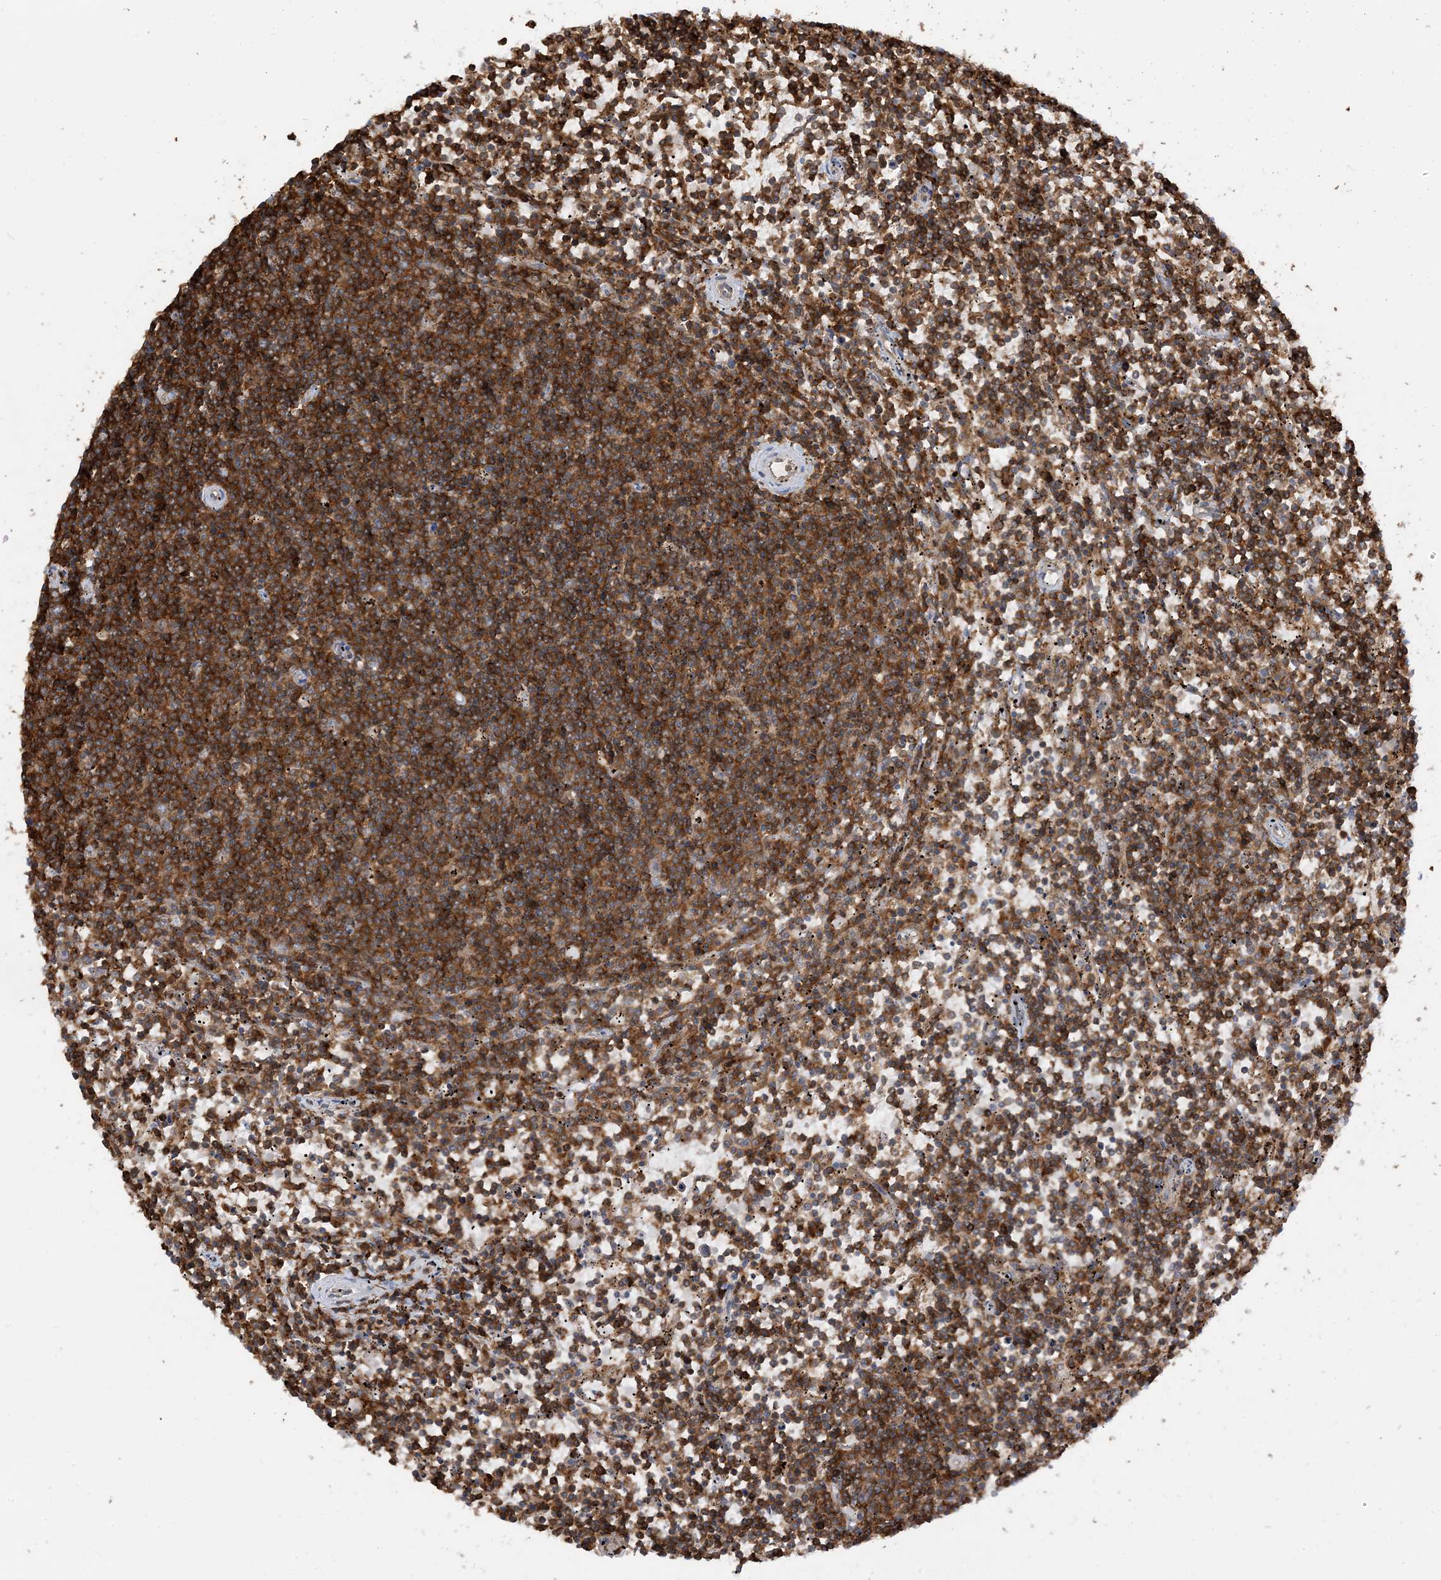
{"staining": {"intensity": "strong", "quantity": ">75%", "location": "cytoplasmic/membranous"}, "tissue": "lymphoma", "cell_type": "Tumor cells", "image_type": "cancer", "snomed": [{"axis": "morphology", "description": "Malignant lymphoma, non-Hodgkin's type, Low grade"}, {"axis": "topography", "description": "Spleen"}], "caption": "Malignant lymphoma, non-Hodgkin's type (low-grade) stained with a brown dye demonstrates strong cytoplasmic/membranous positive staining in about >75% of tumor cells.", "gene": "CAPZB", "patient": {"sex": "female", "age": 50}}